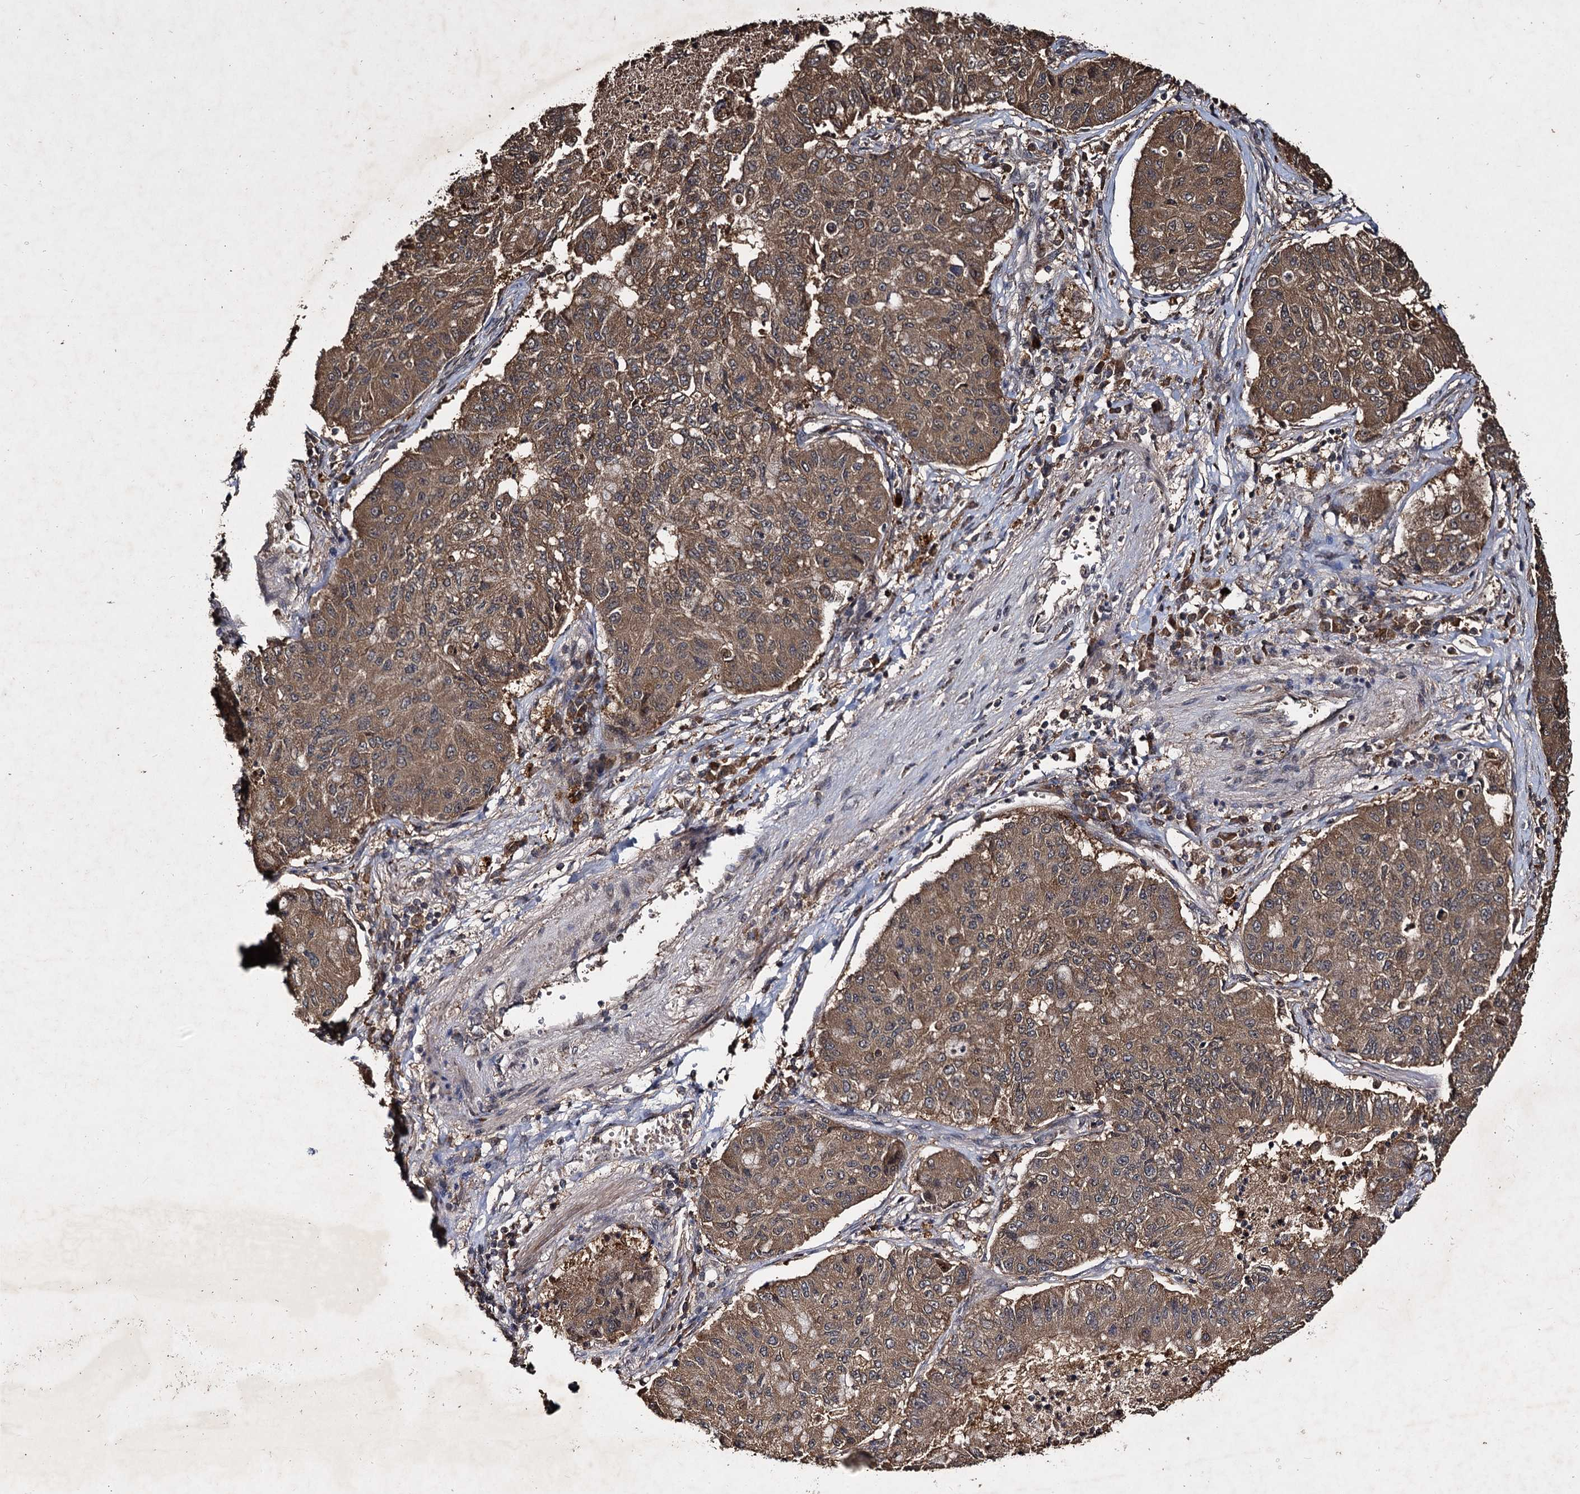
{"staining": {"intensity": "moderate", "quantity": ">75%", "location": "cytoplasmic/membranous"}, "tissue": "lung cancer", "cell_type": "Tumor cells", "image_type": "cancer", "snomed": [{"axis": "morphology", "description": "Squamous cell carcinoma, NOS"}, {"axis": "topography", "description": "Lung"}], "caption": "Approximately >75% of tumor cells in human lung squamous cell carcinoma demonstrate moderate cytoplasmic/membranous protein expression as visualized by brown immunohistochemical staining.", "gene": "SLC46A3", "patient": {"sex": "male", "age": 74}}